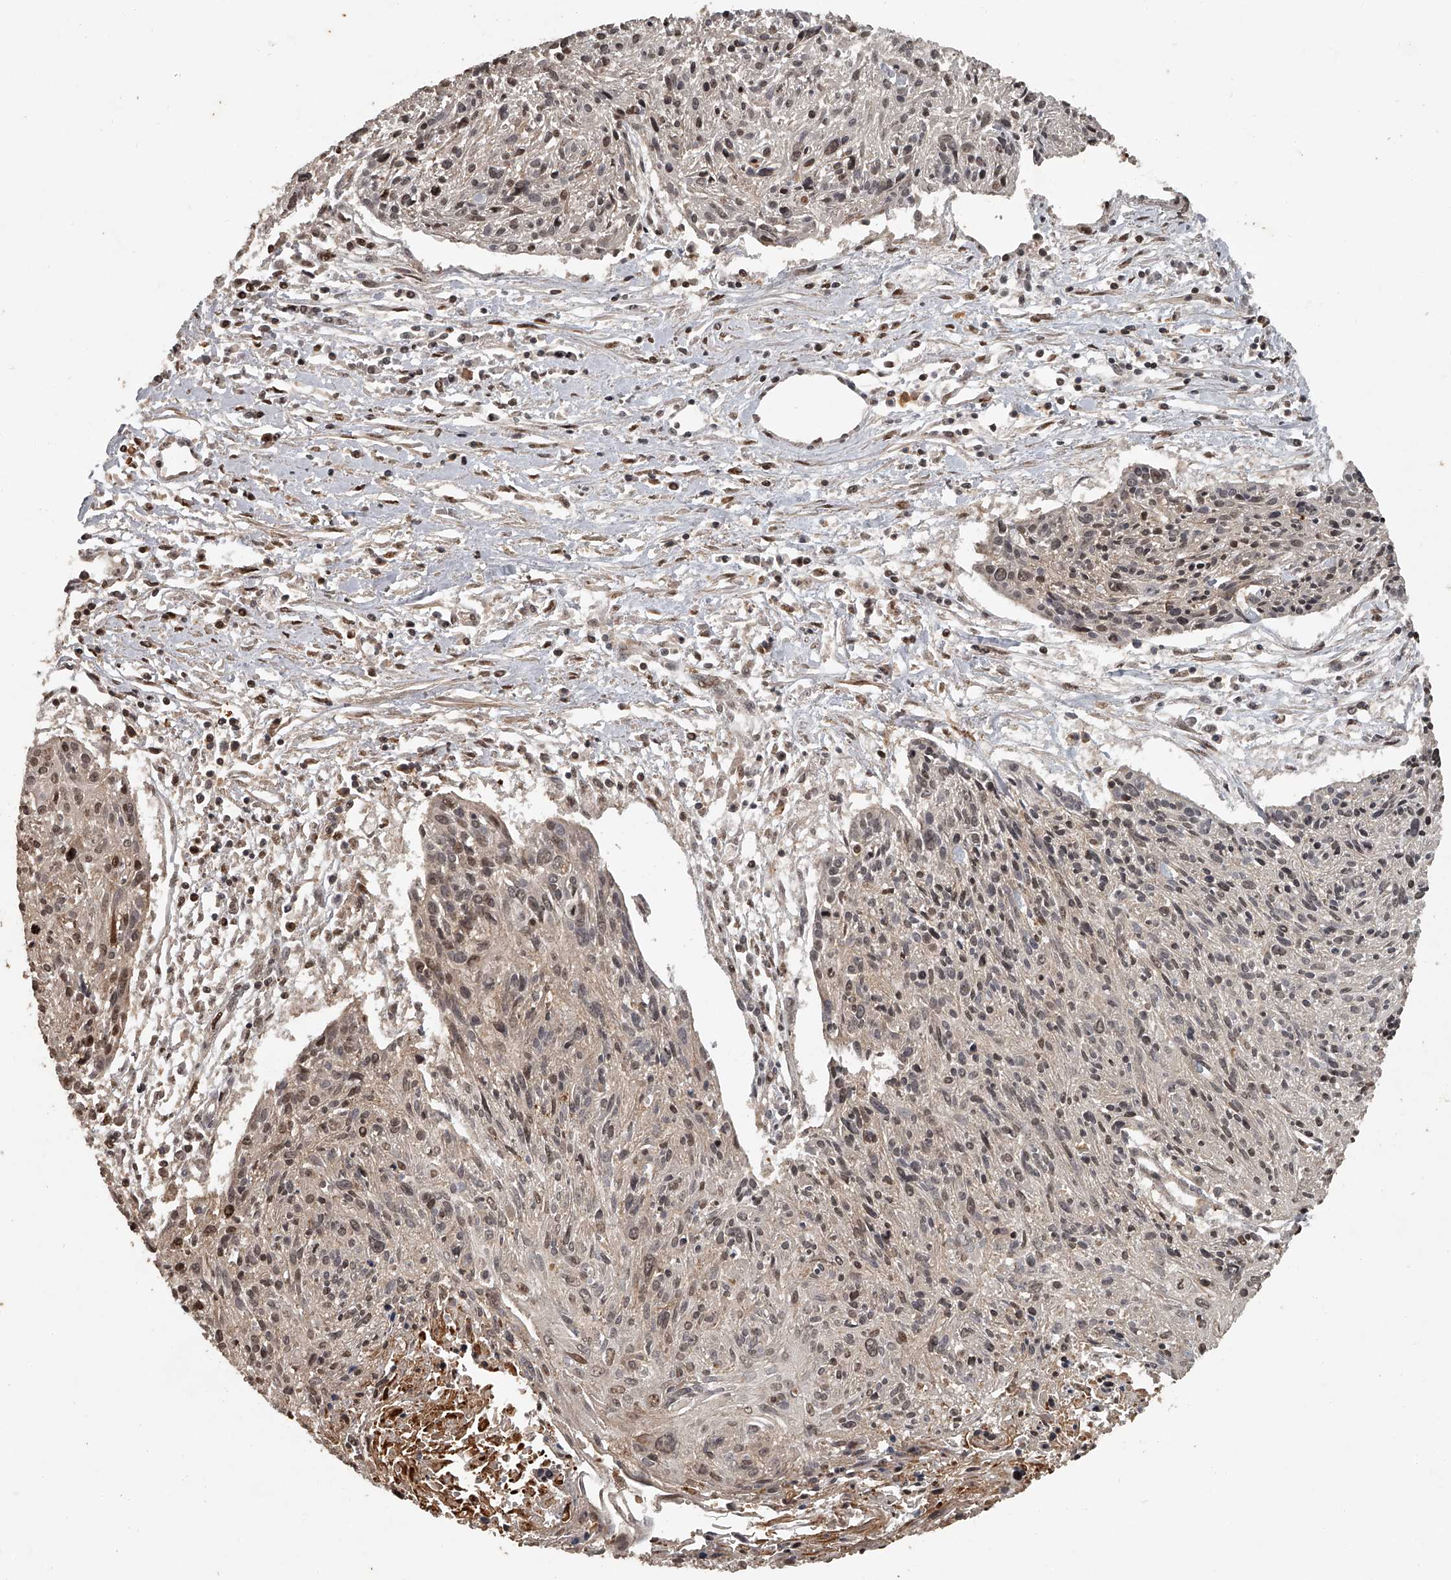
{"staining": {"intensity": "weak", "quantity": ">75%", "location": "nuclear"}, "tissue": "cervical cancer", "cell_type": "Tumor cells", "image_type": "cancer", "snomed": [{"axis": "morphology", "description": "Squamous cell carcinoma, NOS"}, {"axis": "topography", "description": "Cervix"}], "caption": "Brown immunohistochemical staining in squamous cell carcinoma (cervical) shows weak nuclear expression in about >75% of tumor cells.", "gene": "PLEKHG1", "patient": {"sex": "female", "age": 51}}